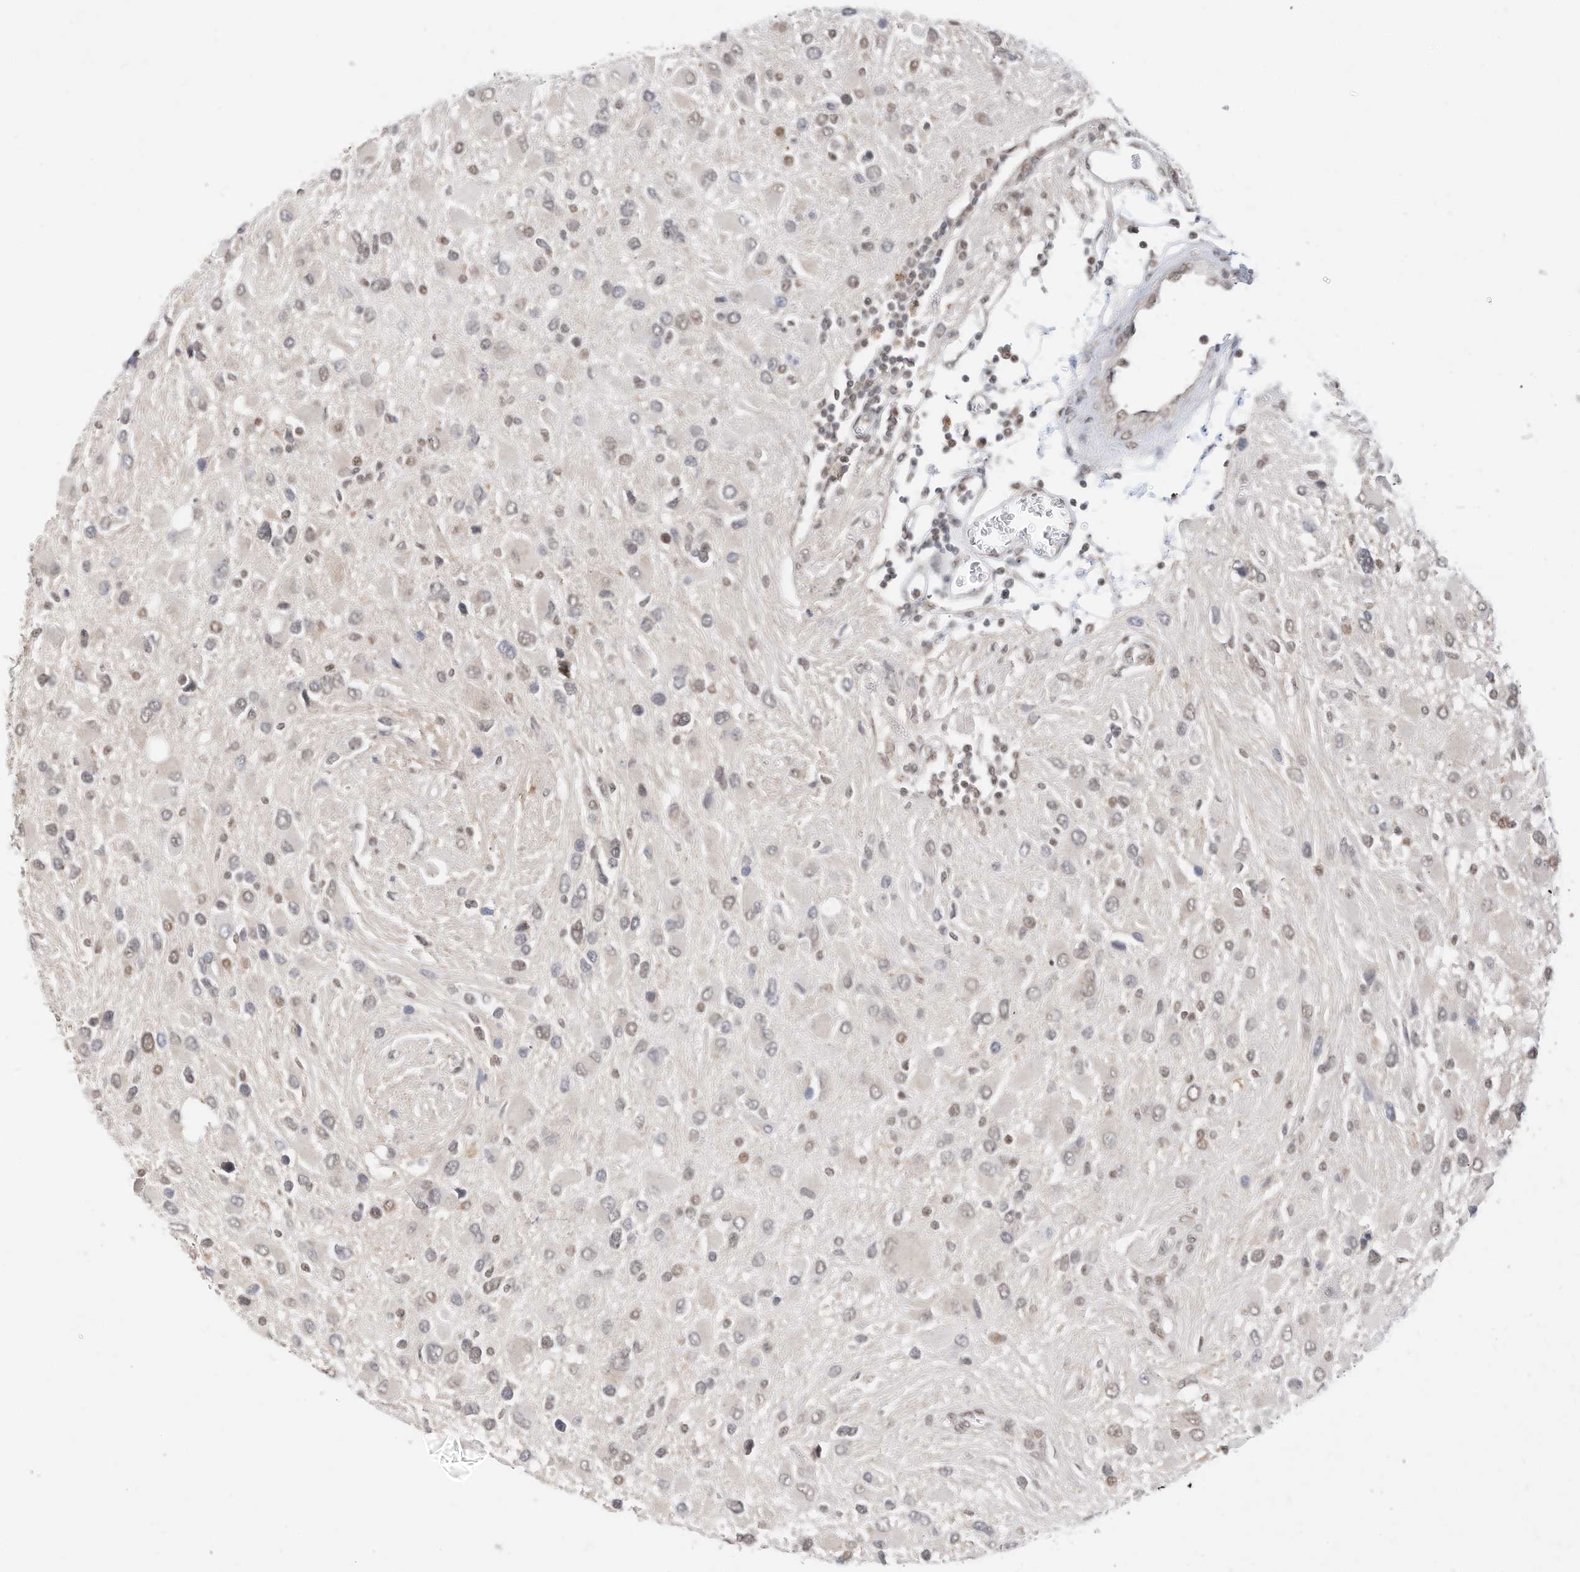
{"staining": {"intensity": "negative", "quantity": "none", "location": "none"}, "tissue": "glioma", "cell_type": "Tumor cells", "image_type": "cancer", "snomed": [{"axis": "morphology", "description": "Glioma, malignant, High grade"}, {"axis": "topography", "description": "Brain"}], "caption": "This histopathology image is of high-grade glioma (malignant) stained with immunohistochemistry (IHC) to label a protein in brown with the nuclei are counter-stained blue. There is no staining in tumor cells.", "gene": "OGT", "patient": {"sex": "male", "age": 53}}